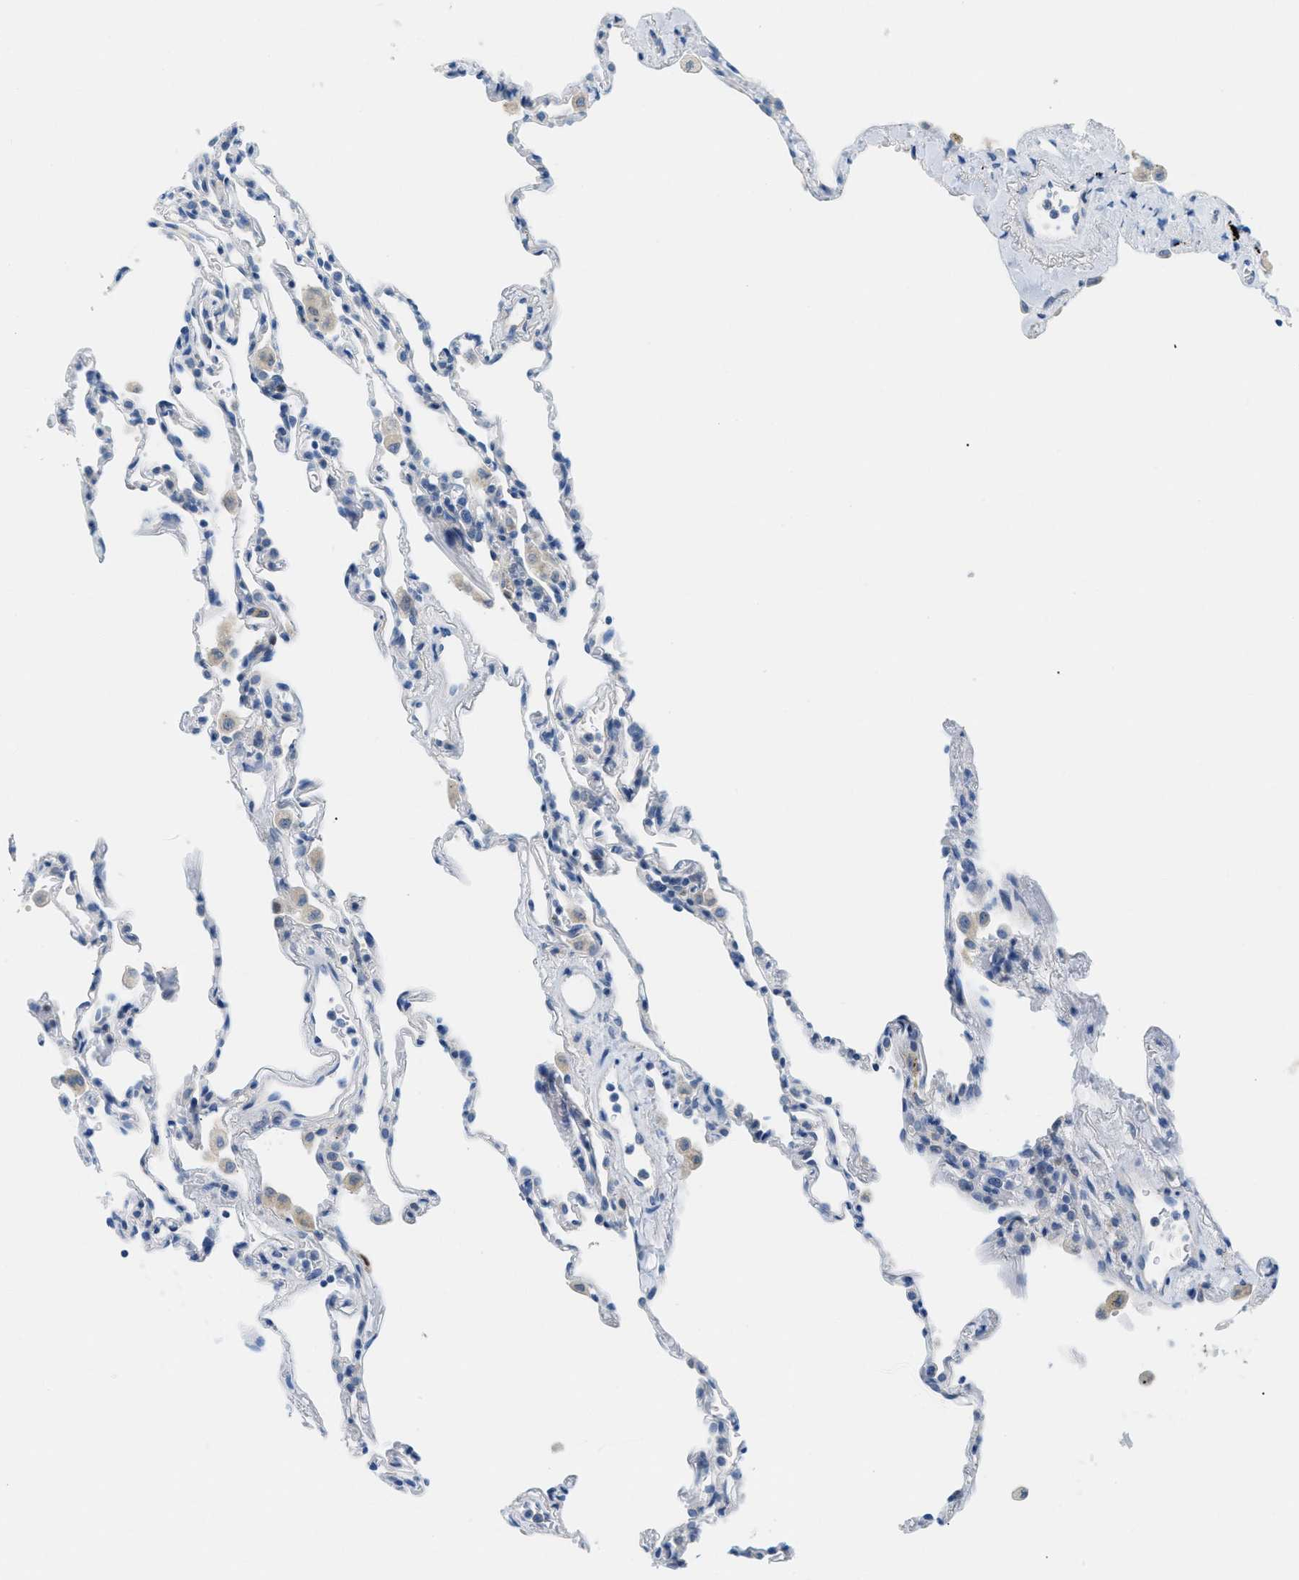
{"staining": {"intensity": "negative", "quantity": "none", "location": "none"}, "tissue": "lung", "cell_type": "Alveolar cells", "image_type": "normal", "snomed": [{"axis": "morphology", "description": "Normal tissue, NOS"}, {"axis": "topography", "description": "Lung"}], "caption": "A high-resolution image shows immunohistochemistry (IHC) staining of unremarkable lung, which reveals no significant staining in alveolar cells.", "gene": "ORC6", "patient": {"sex": "male", "age": 59}}